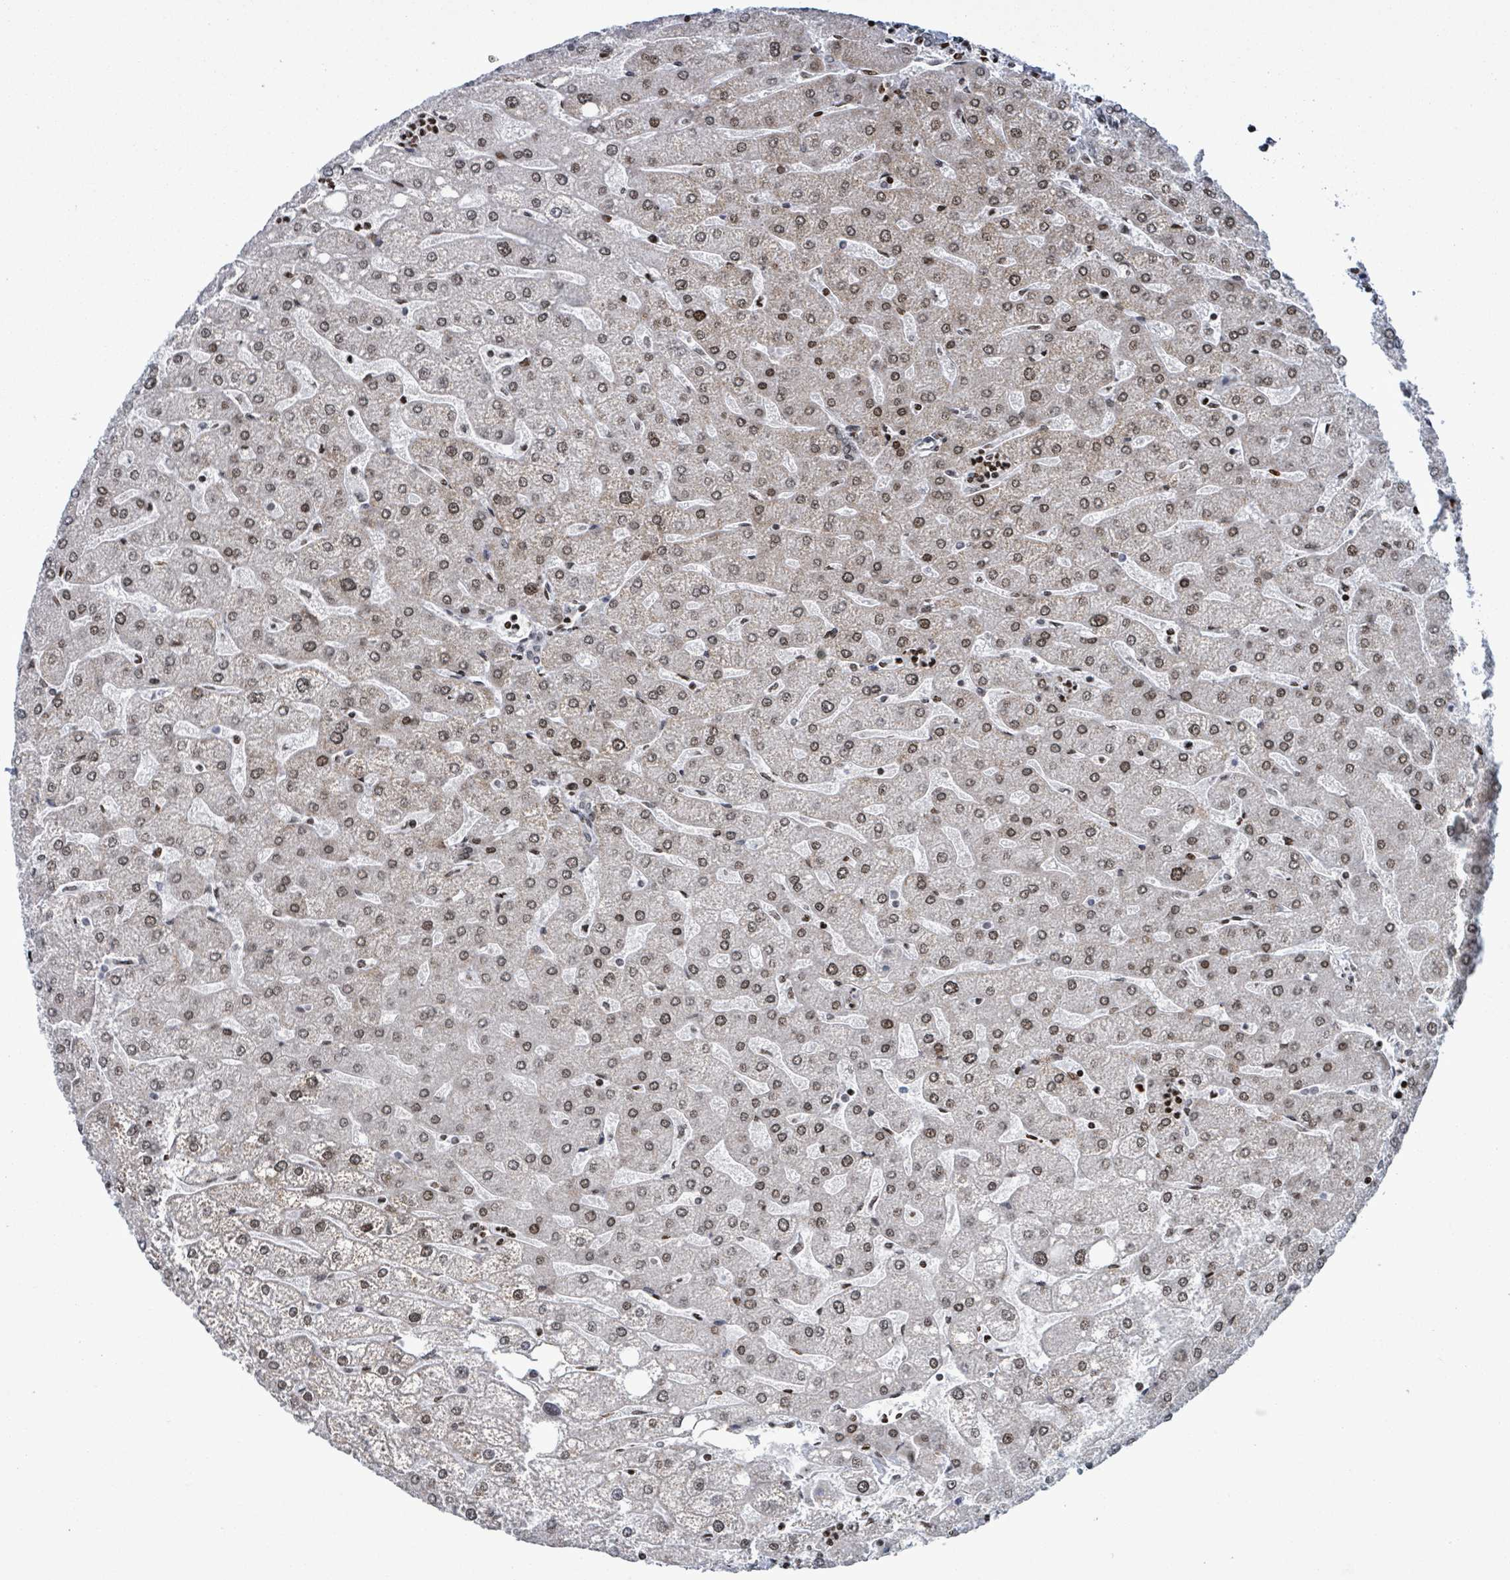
{"staining": {"intensity": "negative", "quantity": "none", "location": "none"}, "tissue": "liver", "cell_type": "Cholangiocytes", "image_type": "normal", "snomed": [{"axis": "morphology", "description": "Normal tissue, NOS"}, {"axis": "topography", "description": "Liver"}], "caption": "Immunohistochemical staining of benign liver demonstrates no significant positivity in cholangiocytes. The staining was performed using DAB to visualize the protein expression in brown, while the nuclei were stained in blue with hematoxylin (Magnification: 20x).", "gene": "FNDC4", "patient": {"sex": "male", "age": 67}}